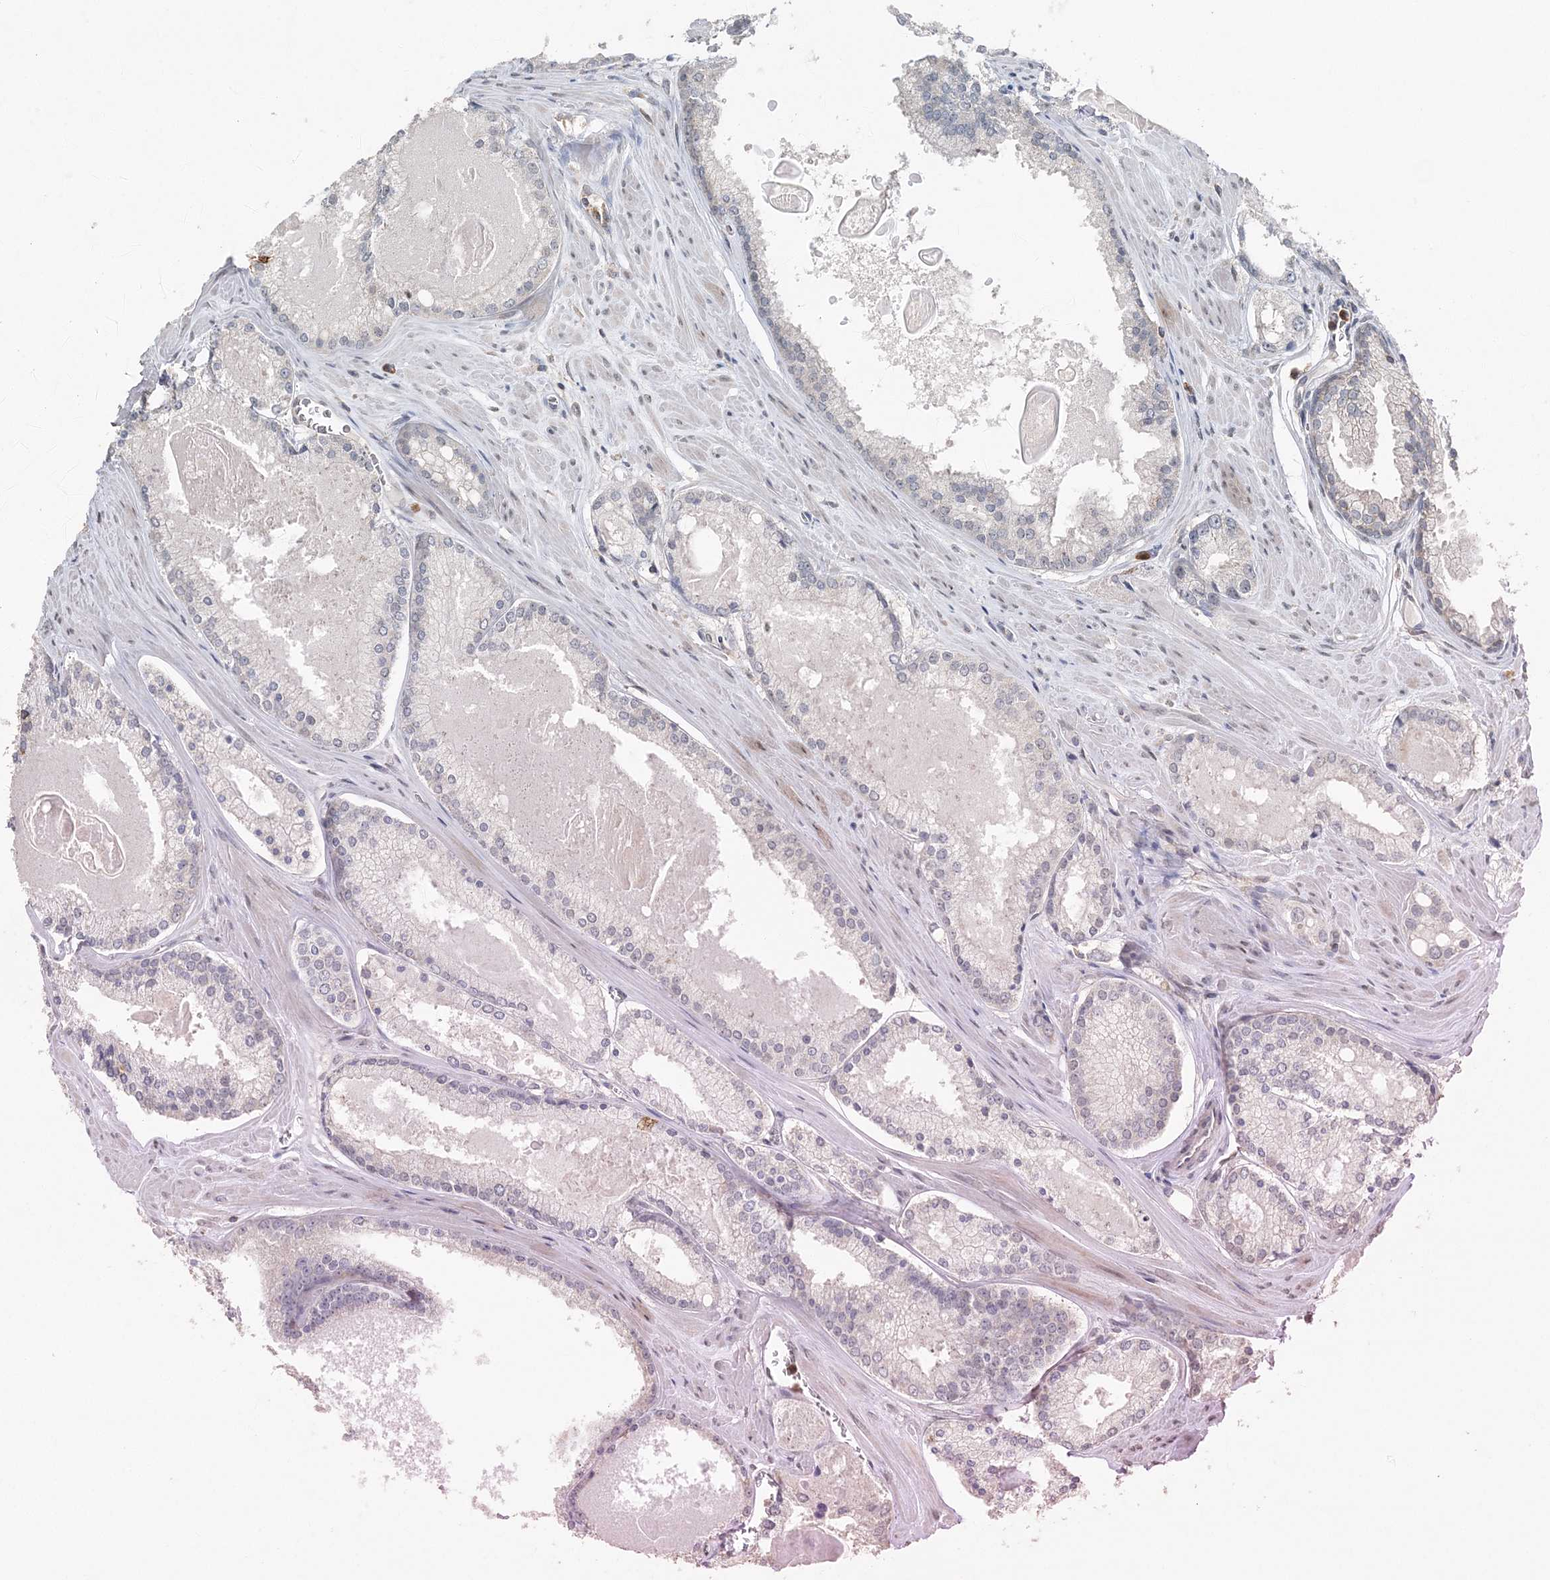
{"staining": {"intensity": "negative", "quantity": "none", "location": "none"}, "tissue": "prostate cancer", "cell_type": "Tumor cells", "image_type": "cancer", "snomed": [{"axis": "morphology", "description": "Adenocarcinoma, Low grade"}, {"axis": "topography", "description": "Prostate"}], "caption": "Tumor cells are negative for protein expression in human adenocarcinoma (low-grade) (prostate). (DAB IHC with hematoxylin counter stain).", "gene": "FAM110A", "patient": {"sex": "male", "age": 54}}